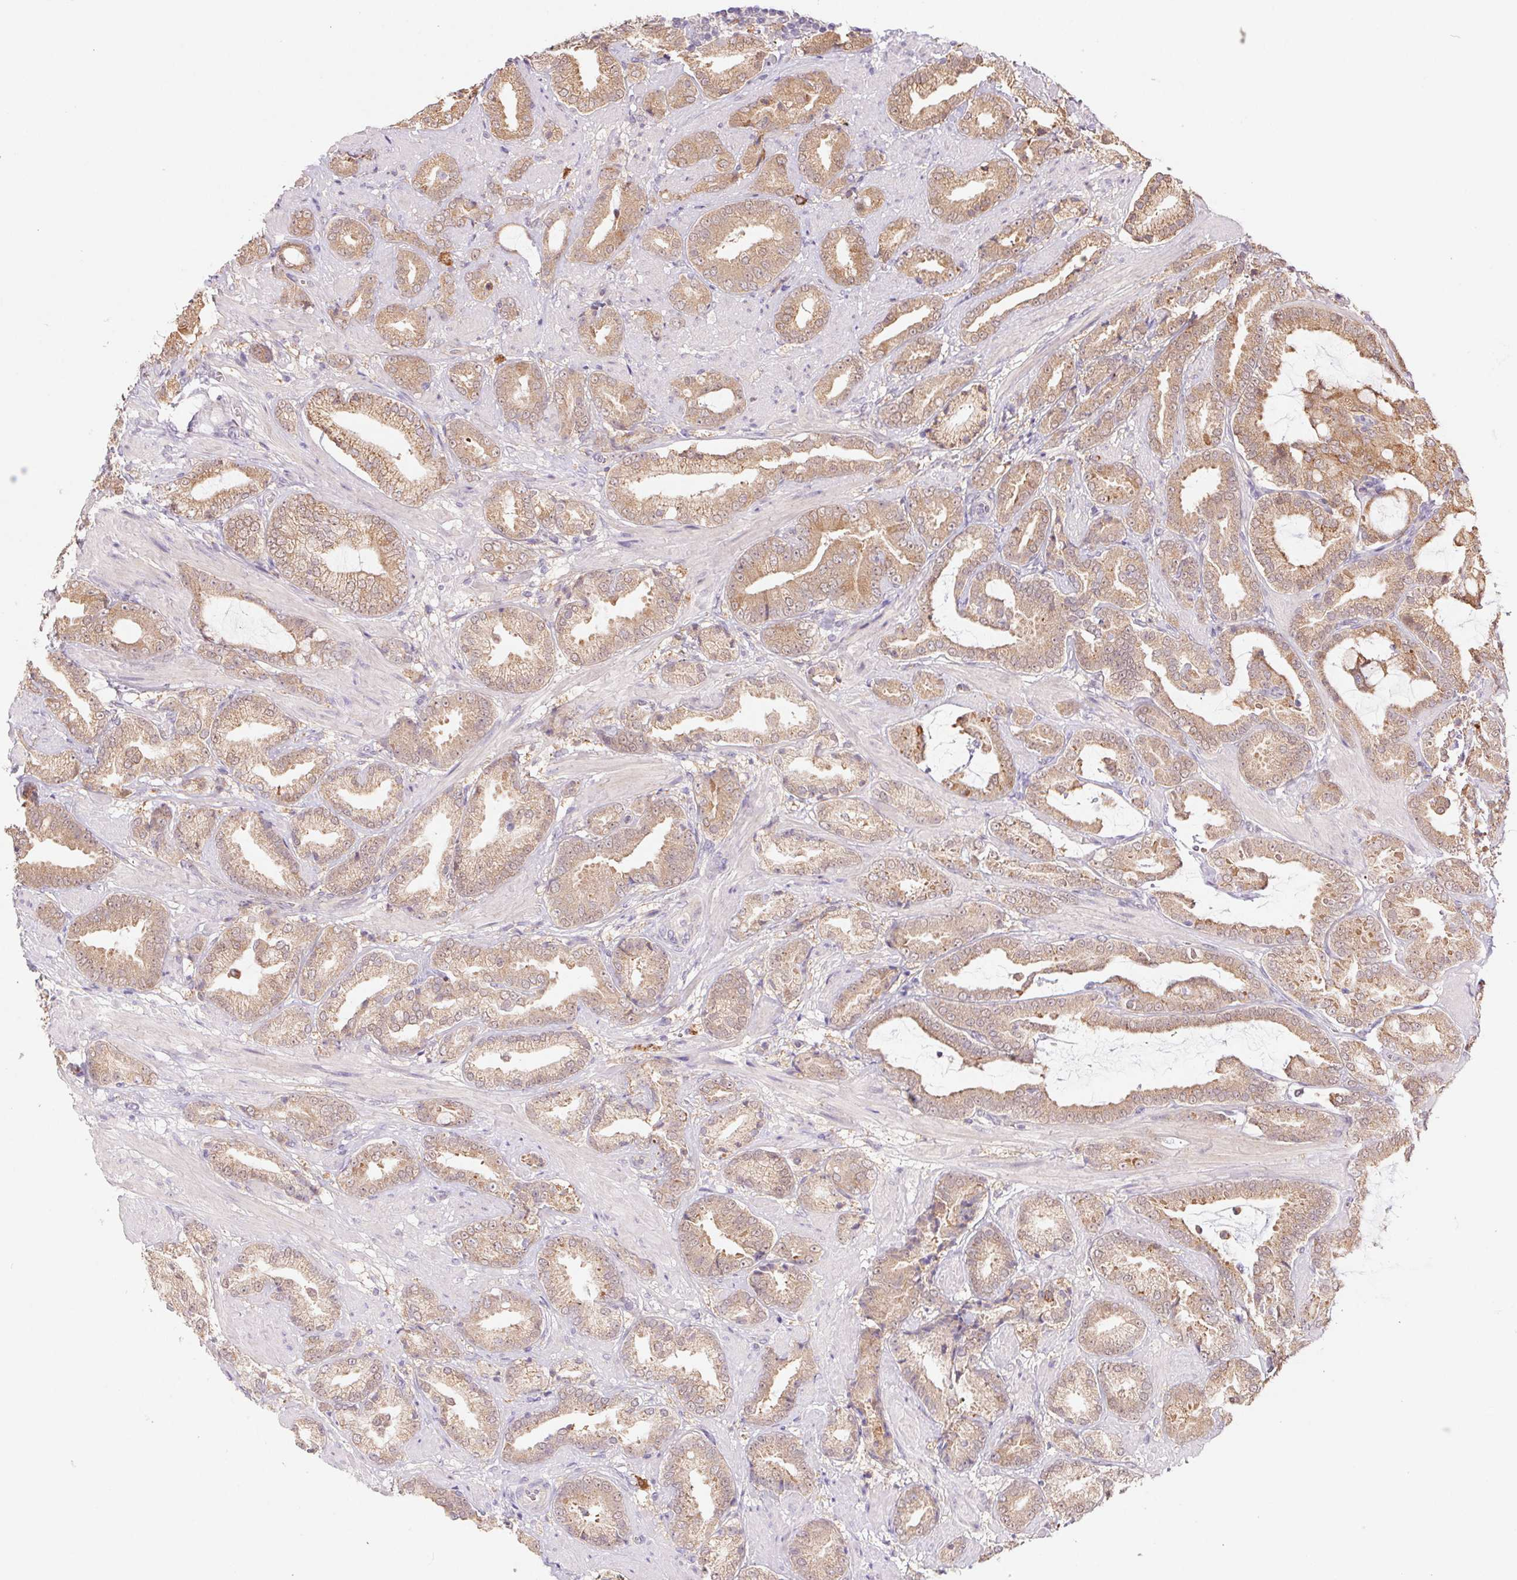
{"staining": {"intensity": "weak", "quantity": ">75%", "location": "cytoplasmic/membranous"}, "tissue": "prostate cancer", "cell_type": "Tumor cells", "image_type": "cancer", "snomed": [{"axis": "morphology", "description": "Adenocarcinoma, High grade"}, {"axis": "topography", "description": "Prostate"}], "caption": "Prostate cancer stained with DAB (3,3'-diaminobenzidine) IHC displays low levels of weak cytoplasmic/membranous staining in approximately >75% of tumor cells.", "gene": "RRM1", "patient": {"sex": "male", "age": 56}}